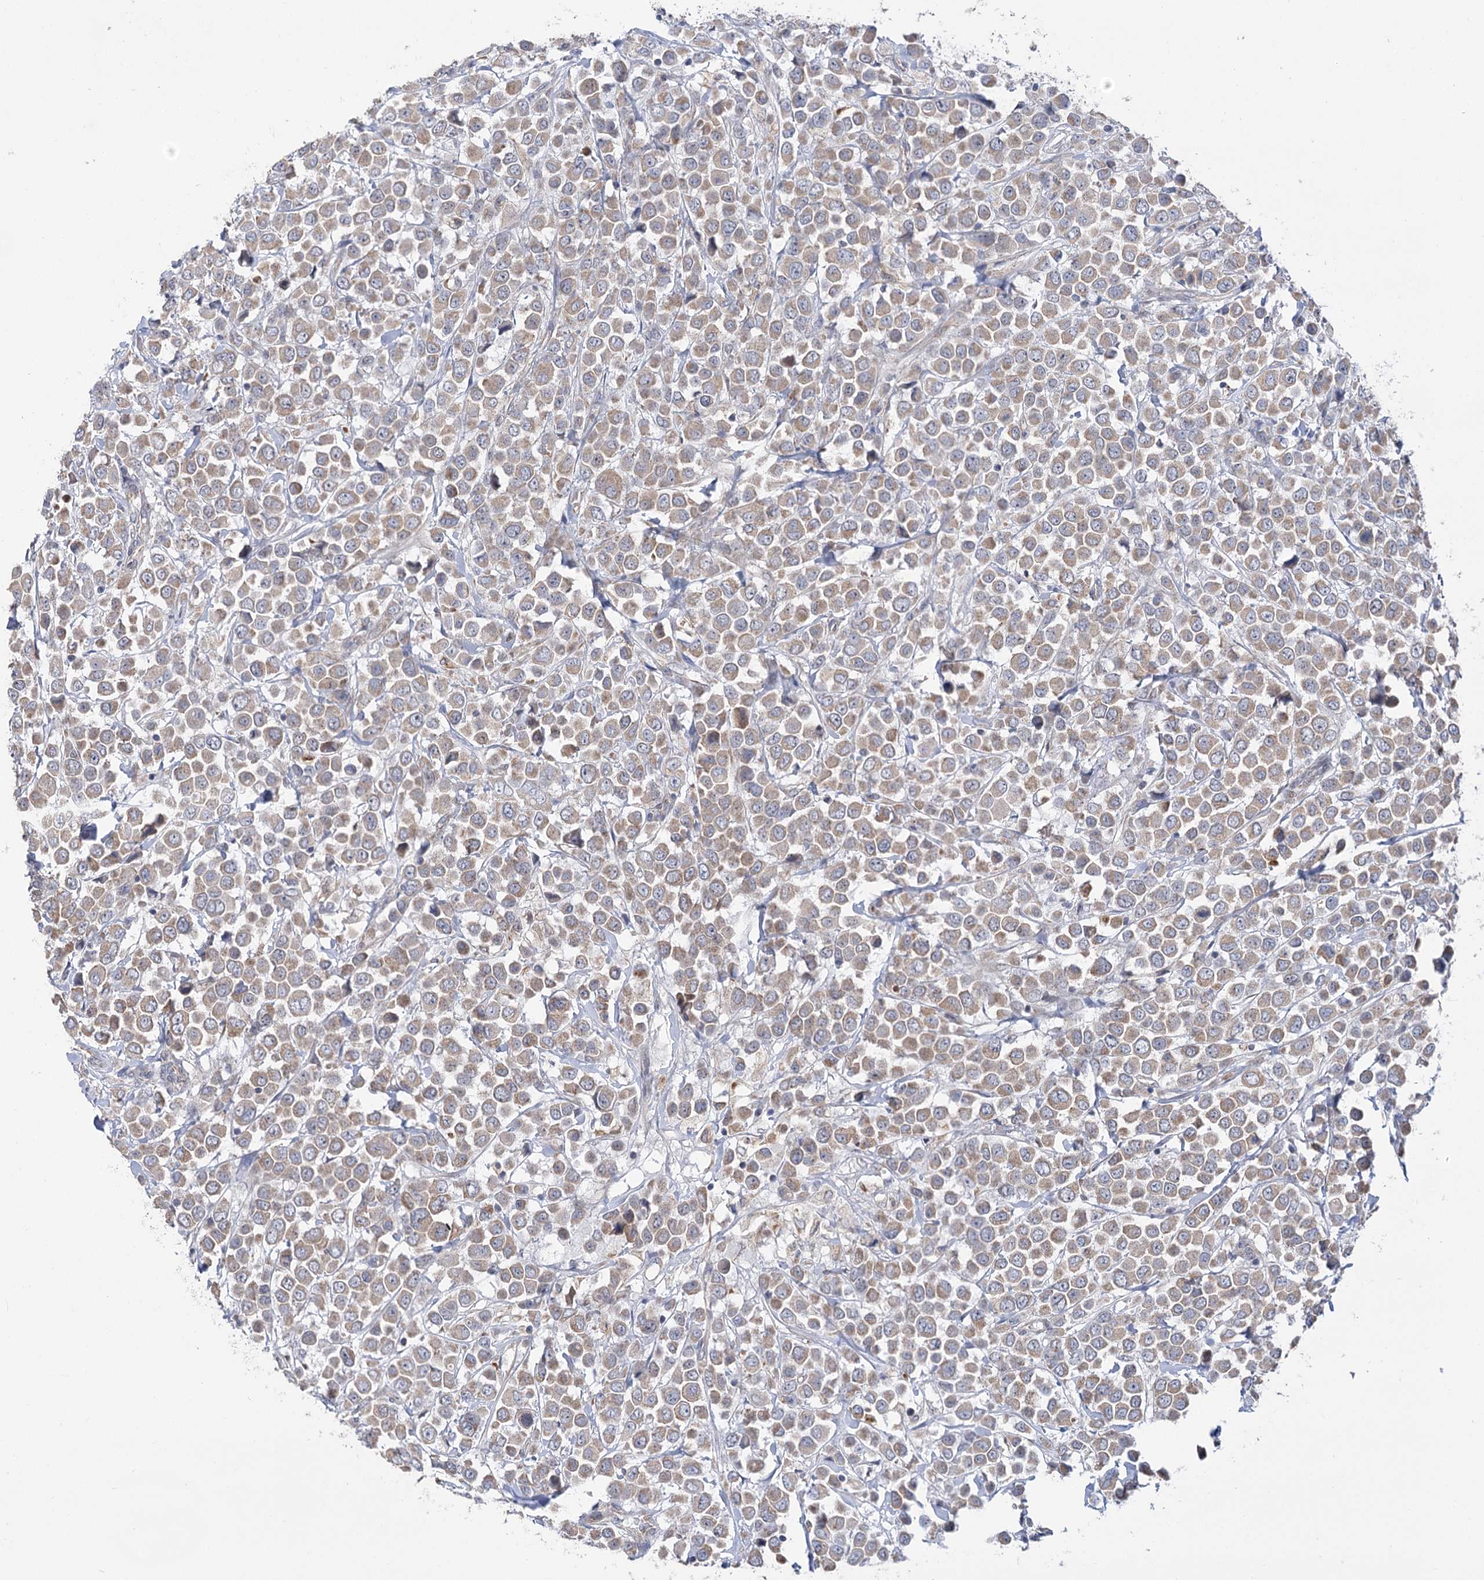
{"staining": {"intensity": "weak", "quantity": ">75%", "location": "cytoplasmic/membranous"}, "tissue": "breast cancer", "cell_type": "Tumor cells", "image_type": "cancer", "snomed": [{"axis": "morphology", "description": "Duct carcinoma"}, {"axis": "topography", "description": "Breast"}], "caption": "Immunohistochemistry photomicrograph of neoplastic tissue: human infiltrating ductal carcinoma (breast) stained using immunohistochemistry (IHC) shows low levels of weak protein expression localized specifically in the cytoplasmic/membranous of tumor cells, appearing as a cytoplasmic/membranous brown color.", "gene": "ECHDC3", "patient": {"sex": "female", "age": 61}}